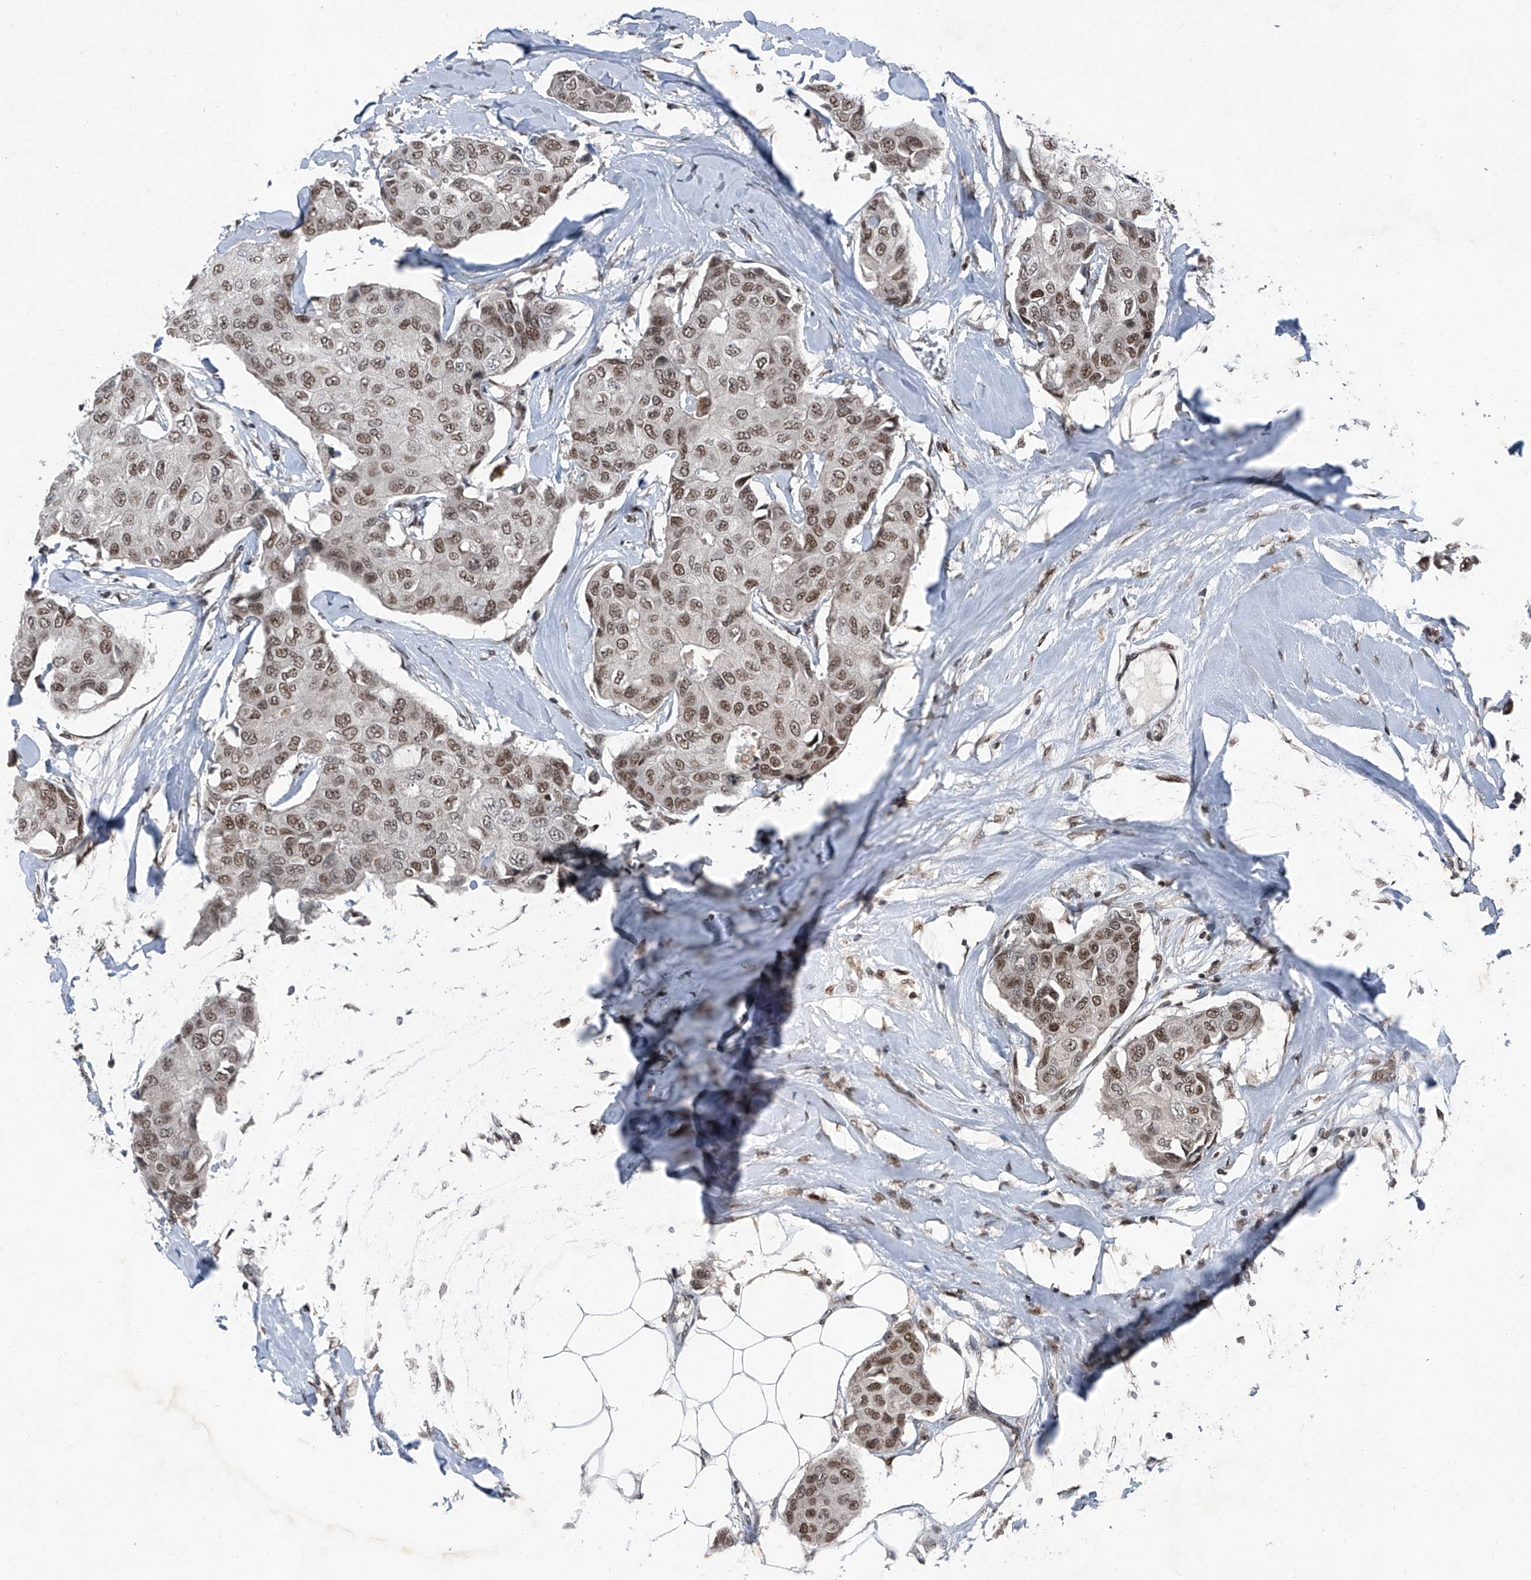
{"staining": {"intensity": "moderate", "quantity": ">75%", "location": "nuclear"}, "tissue": "breast cancer", "cell_type": "Tumor cells", "image_type": "cancer", "snomed": [{"axis": "morphology", "description": "Duct carcinoma"}, {"axis": "topography", "description": "Breast"}], "caption": "High-power microscopy captured an immunohistochemistry histopathology image of breast cancer, revealing moderate nuclear positivity in approximately >75% of tumor cells. The staining was performed using DAB, with brown indicating positive protein expression. Nuclei are stained blue with hematoxylin.", "gene": "BMI1", "patient": {"sex": "female", "age": 80}}